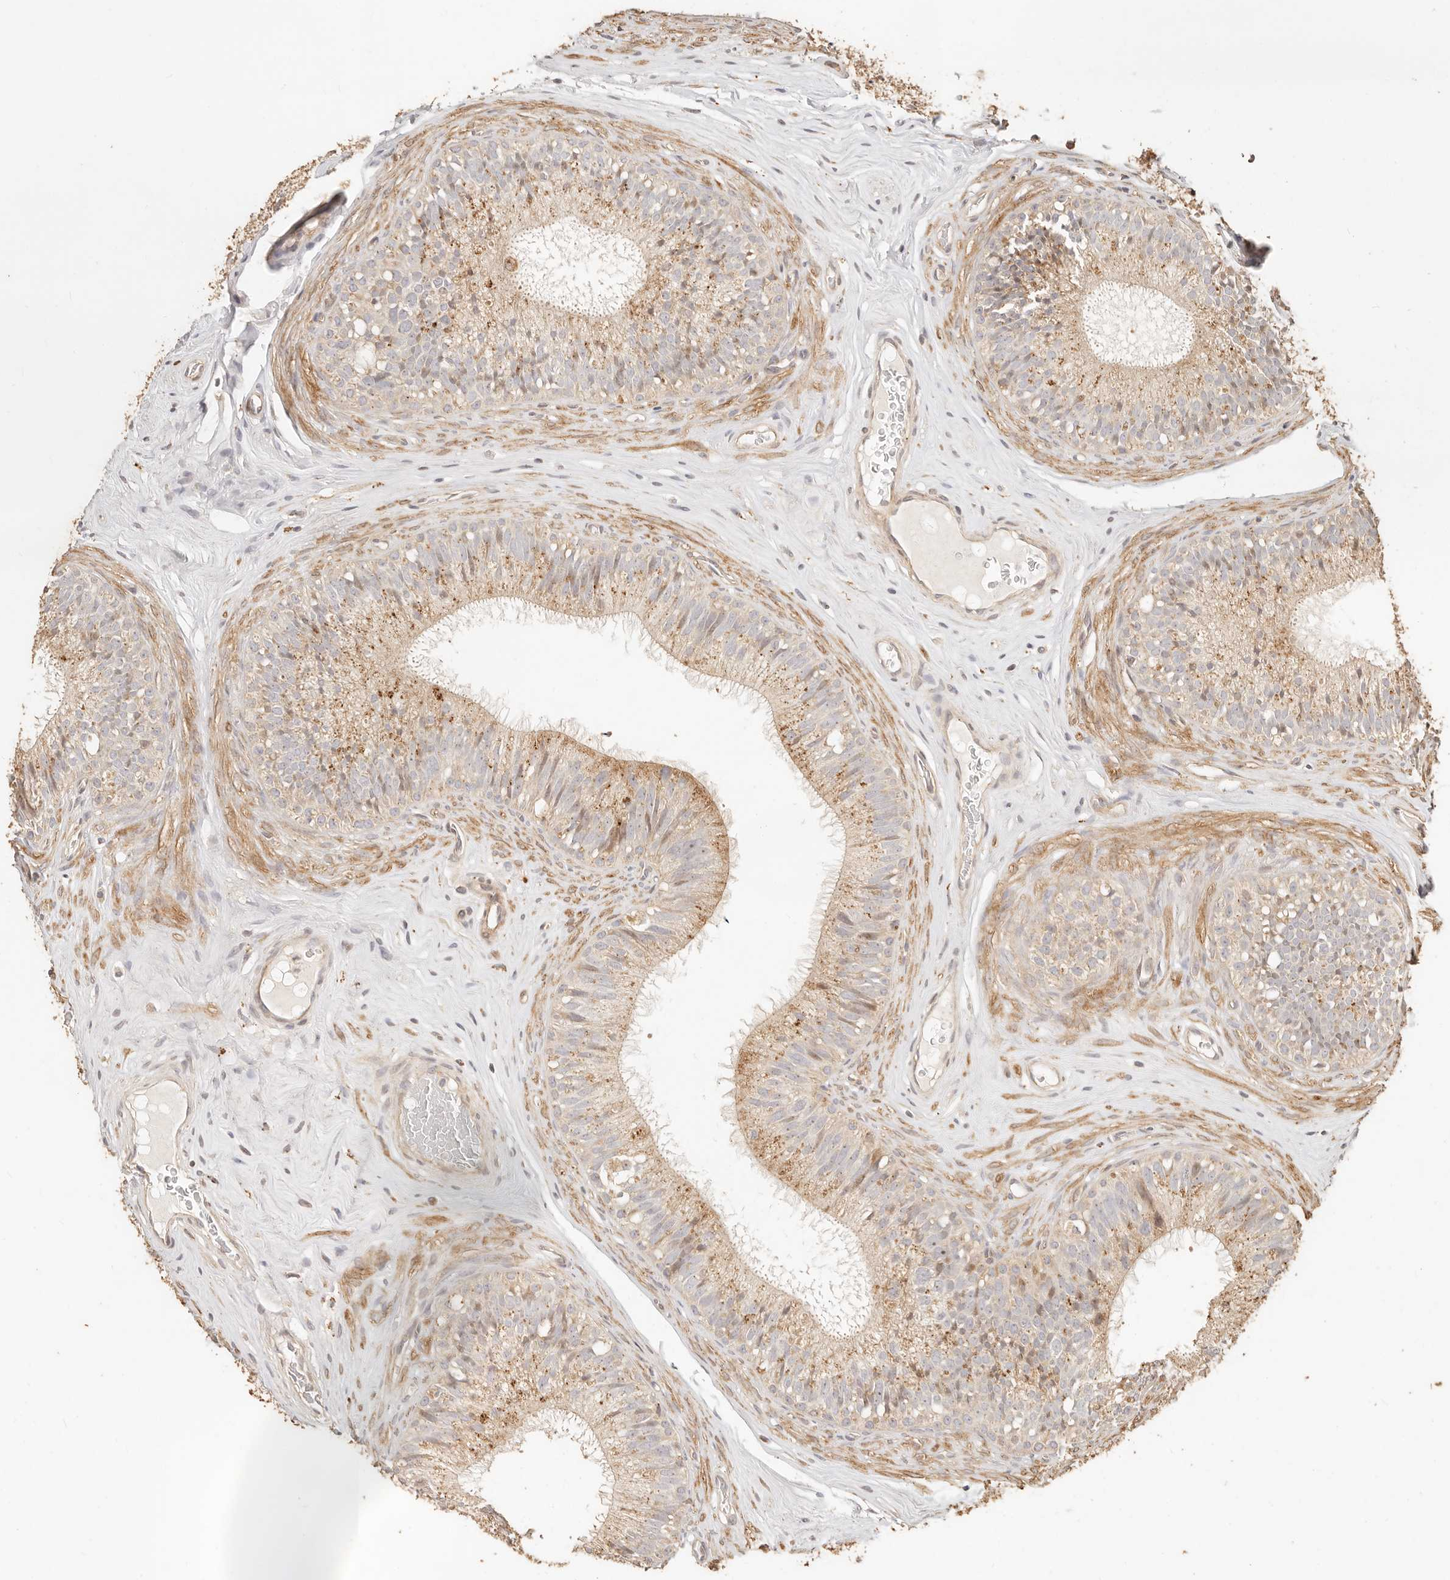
{"staining": {"intensity": "weak", "quantity": ">75%", "location": "cytoplasmic/membranous"}, "tissue": "epididymis", "cell_type": "Glandular cells", "image_type": "normal", "snomed": [{"axis": "morphology", "description": "Normal tissue, NOS"}, {"axis": "topography", "description": "Epididymis"}], "caption": "Weak cytoplasmic/membranous staining is appreciated in about >75% of glandular cells in benign epididymis.", "gene": "PTPN22", "patient": {"sex": "male", "age": 29}}